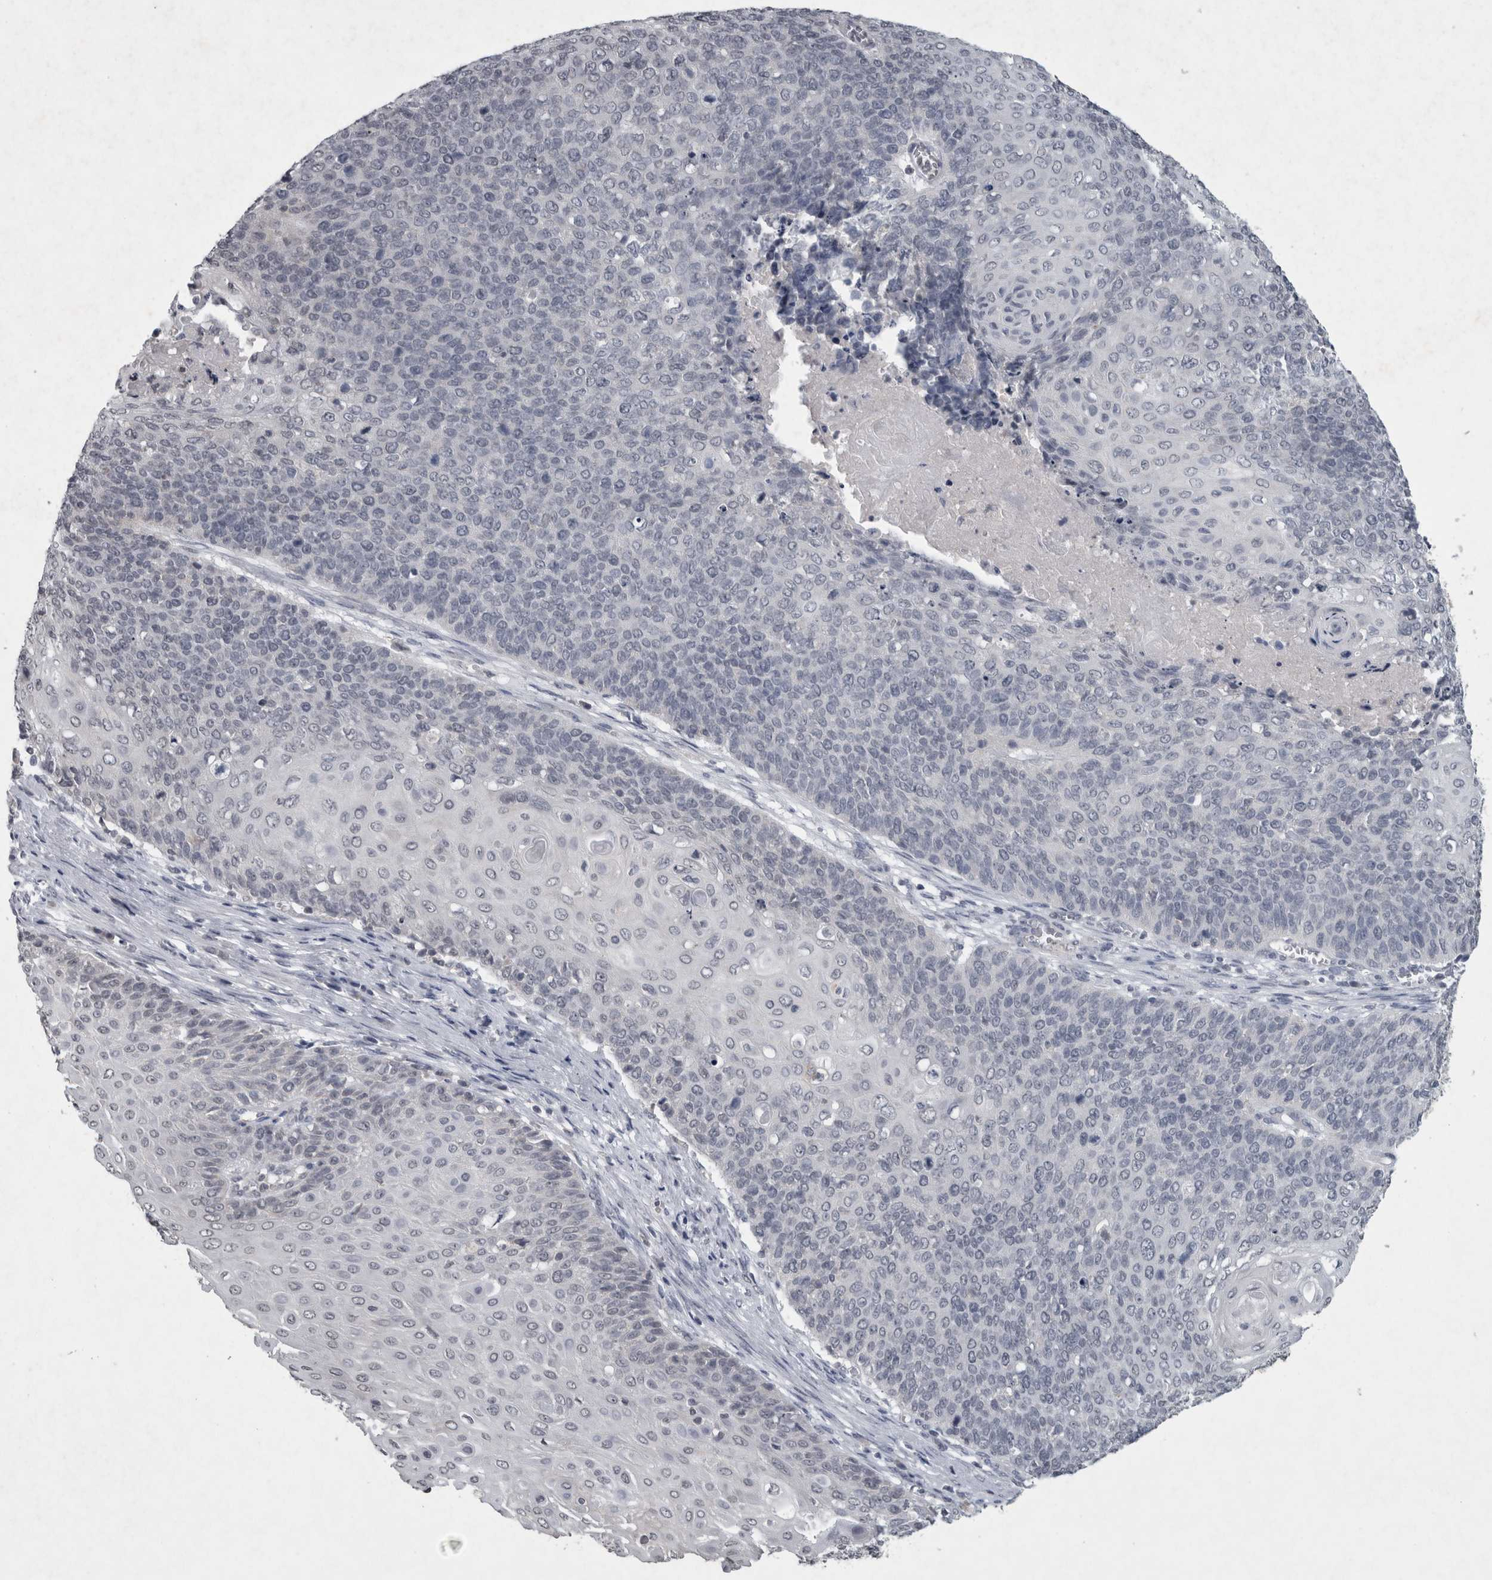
{"staining": {"intensity": "negative", "quantity": "none", "location": "none"}, "tissue": "cervical cancer", "cell_type": "Tumor cells", "image_type": "cancer", "snomed": [{"axis": "morphology", "description": "Squamous cell carcinoma, NOS"}, {"axis": "topography", "description": "Cervix"}], "caption": "The image exhibits no significant expression in tumor cells of cervical cancer (squamous cell carcinoma).", "gene": "WNT7A", "patient": {"sex": "female", "age": 39}}